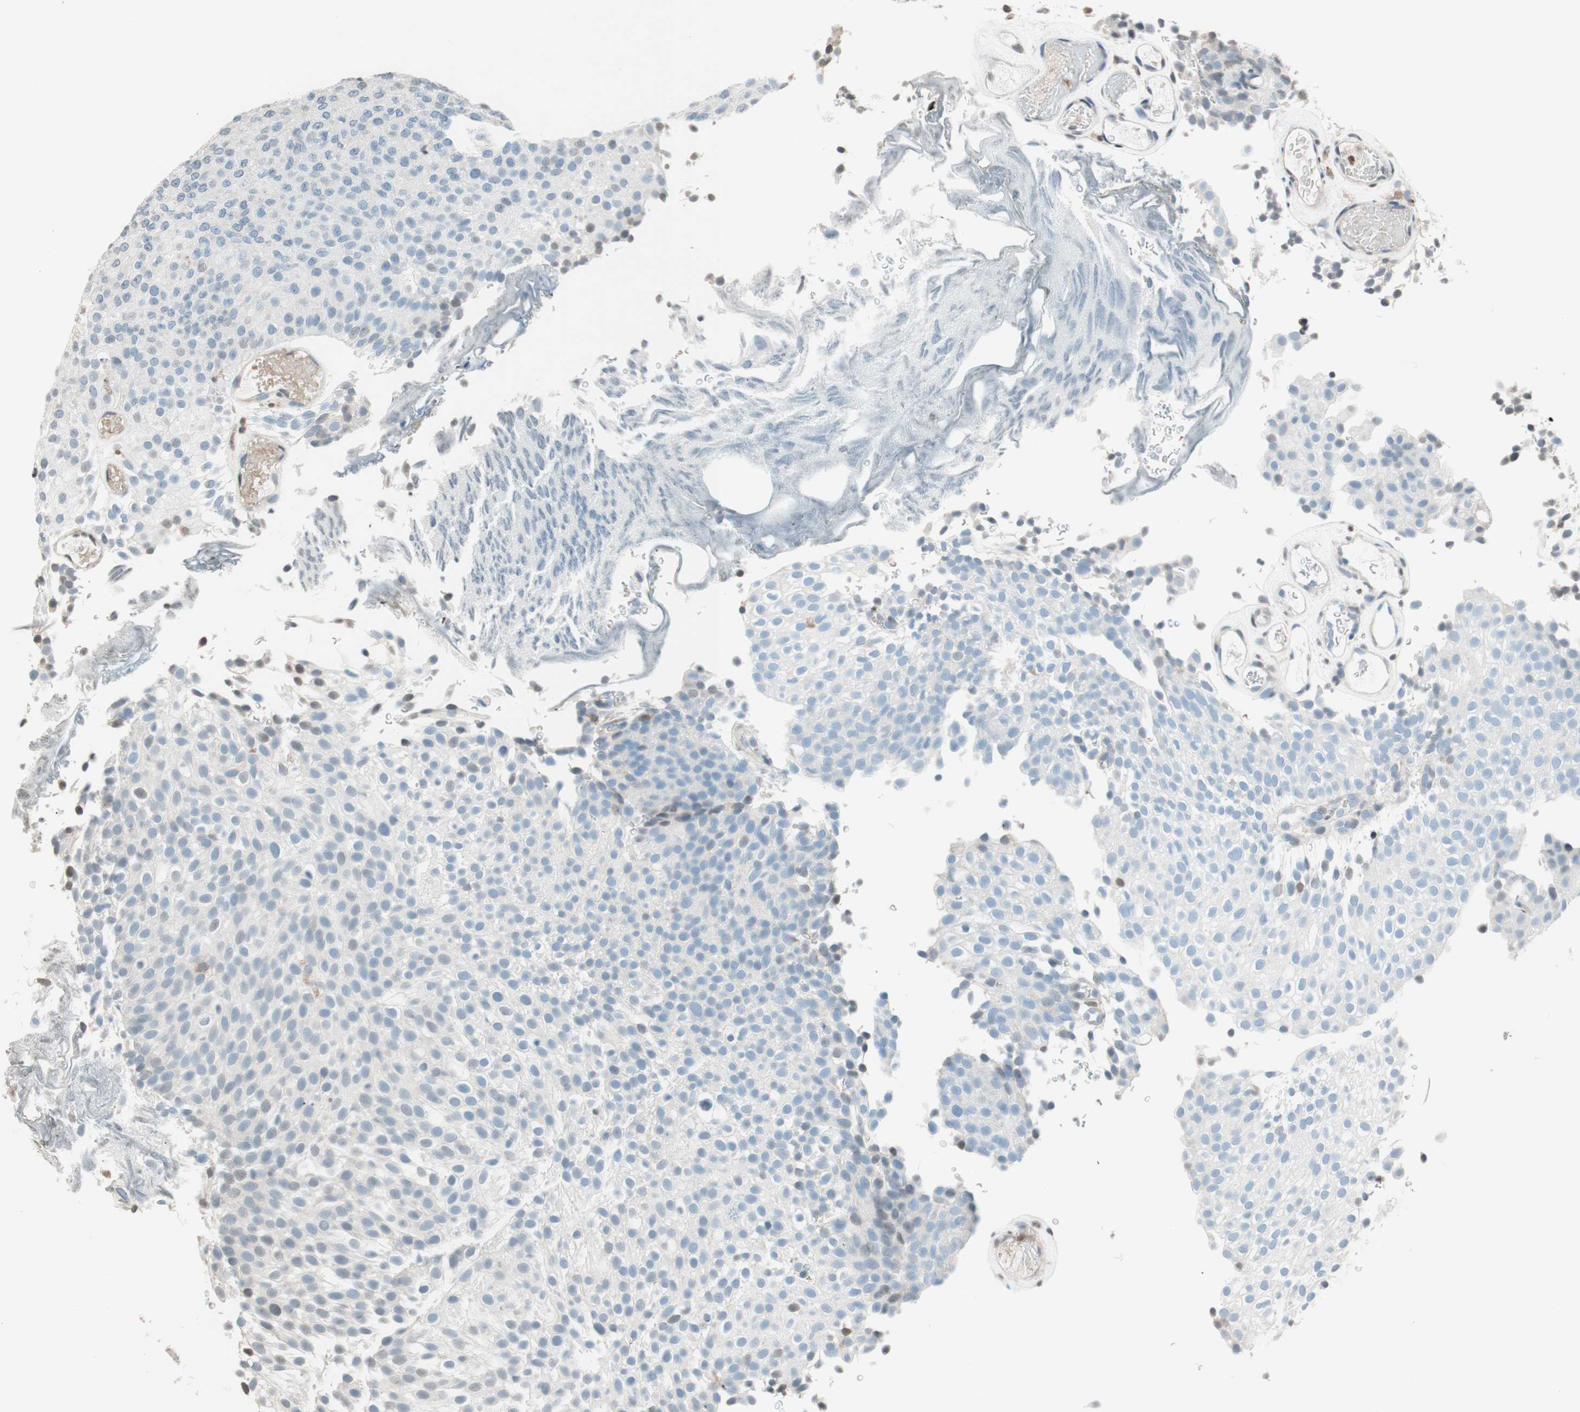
{"staining": {"intensity": "negative", "quantity": "none", "location": "none"}, "tissue": "urothelial cancer", "cell_type": "Tumor cells", "image_type": "cancer", "snomed": [{"axis": "morphology", "description": "Urothelial carcinoma, Low grade"}, {"axis": "topography", "description": "Urinary bladder"}], "caption": "A high-resolution histopathology image shows immunohistochemistry (IHC) staining of urothelial cancer, which demonstrates no significant staining in tumor cells. The staining was performed using DAB to visualize the protein expression in brown, while the nuclei were stained in blue with hematoxylin (Magnification: 20x).", "gene": "WIPF1", "patient": {"sex": "male", "age": 78}}